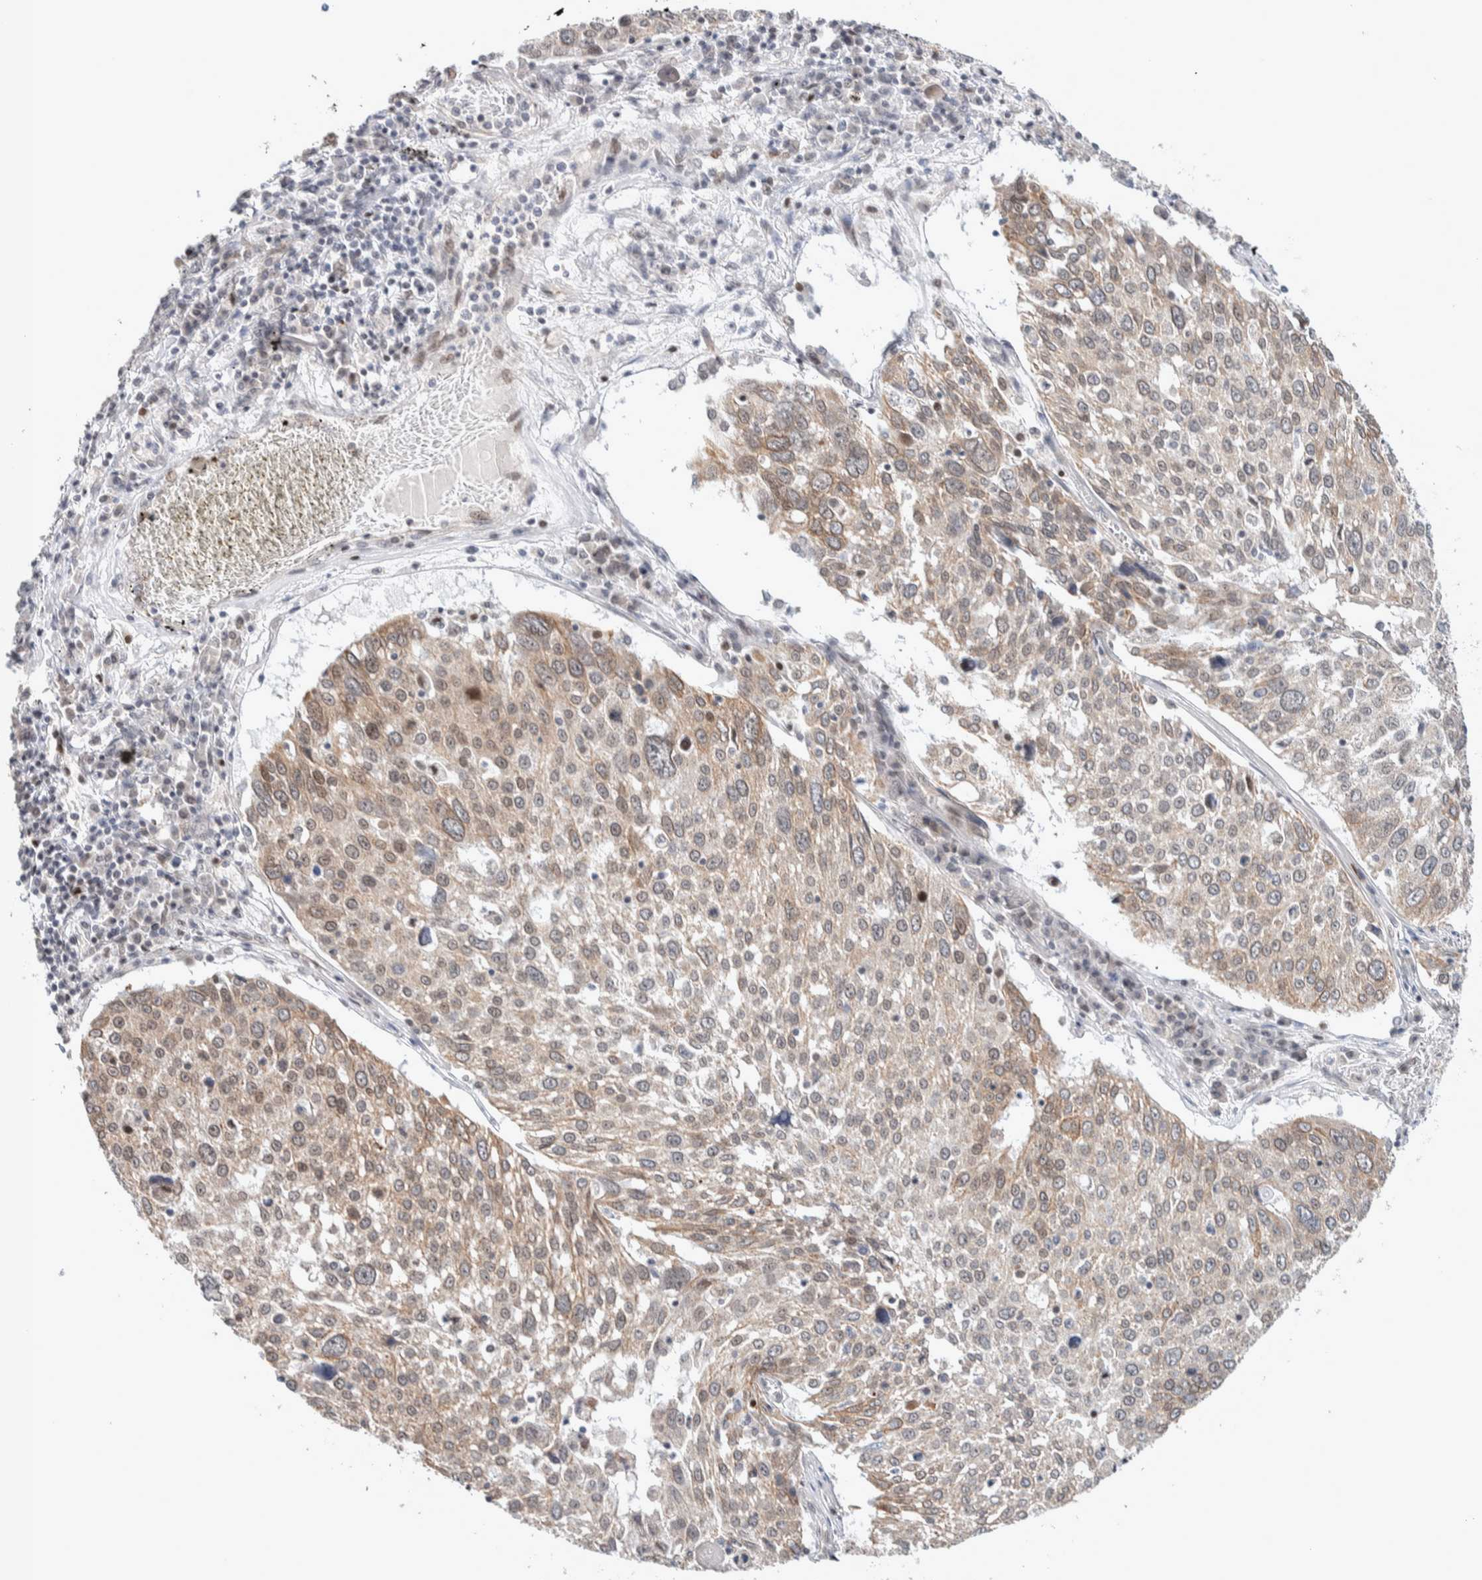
{"staining": {"intensity": "weak", "quantity": ">75%", "location": "cytoplasmic/membranous"}, "tissue": "lung cancer", "cell_type": "Tumor cells", "image_type": "cancer", "snomed": [{"axis": "morphology", "description": "Squamous cell carcinoma, NOS"}, {"axis": "topography", "description": "Lung"}], "caption": "Protein expression analysis of human lung squamous cell carcinoma reveals weak cytoplasmic/membranous expression in about >75% of tumor cells.", "gene": "CRAT", "patient": {"sex": "male", "age": 65}}